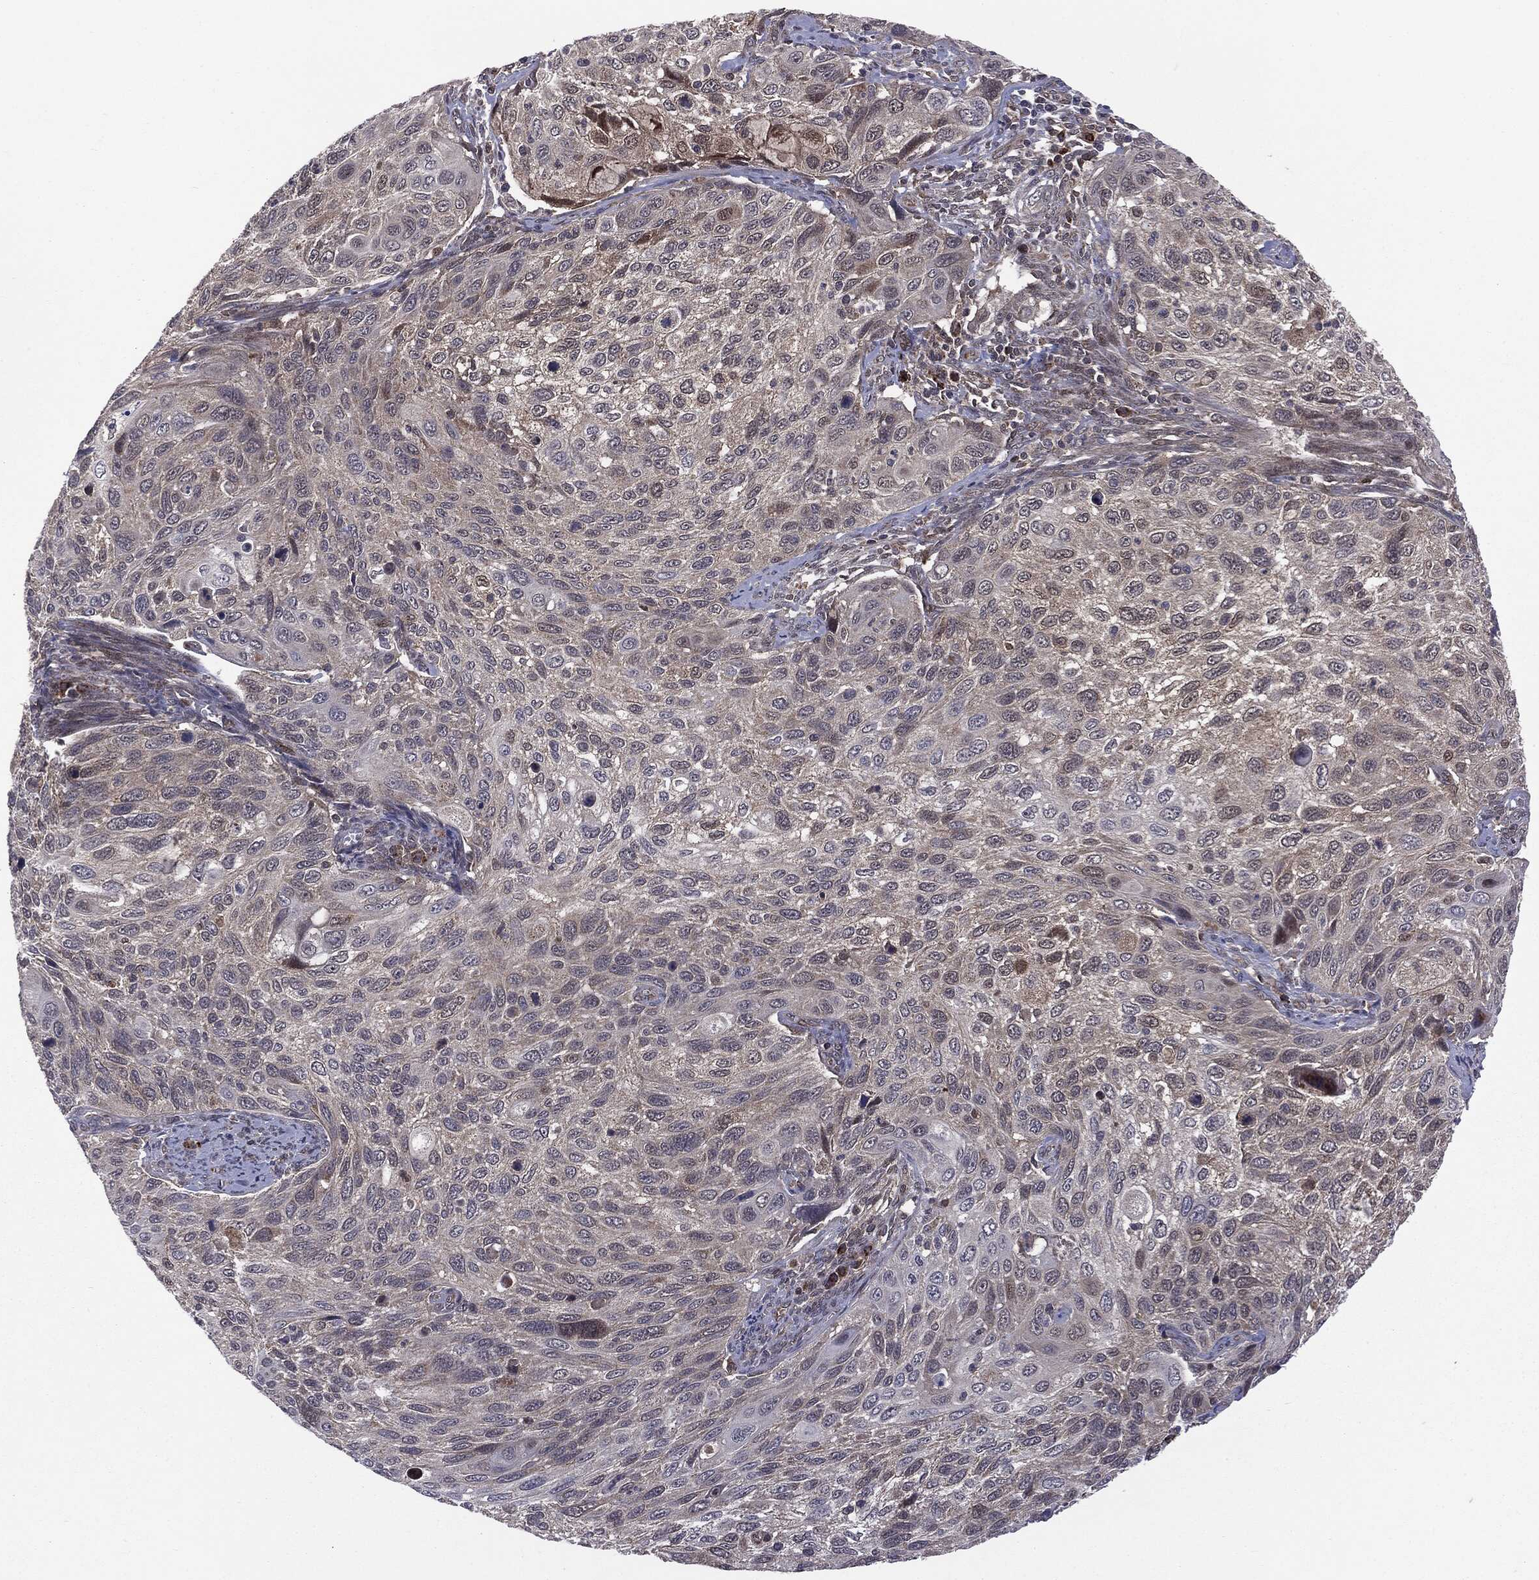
{"staining": {"intensity": "negative", "quantity": "none", "location": "none"}, "tissue": "cervical cancer", "cell_type": "Tumor cells", "image_type": "cancer", "snomed": [{"axis": "morphology", "description": "Squamous cell carcinoma, NOS"}, {"axis": "topography", "description": "Cervix"}], "caption": "Immunohistochemical staining of cervical cancer demonstrates no significant expression in tumor cells.", "gene": "PTPA", "patient": {"sex": "female", "age": 70}}